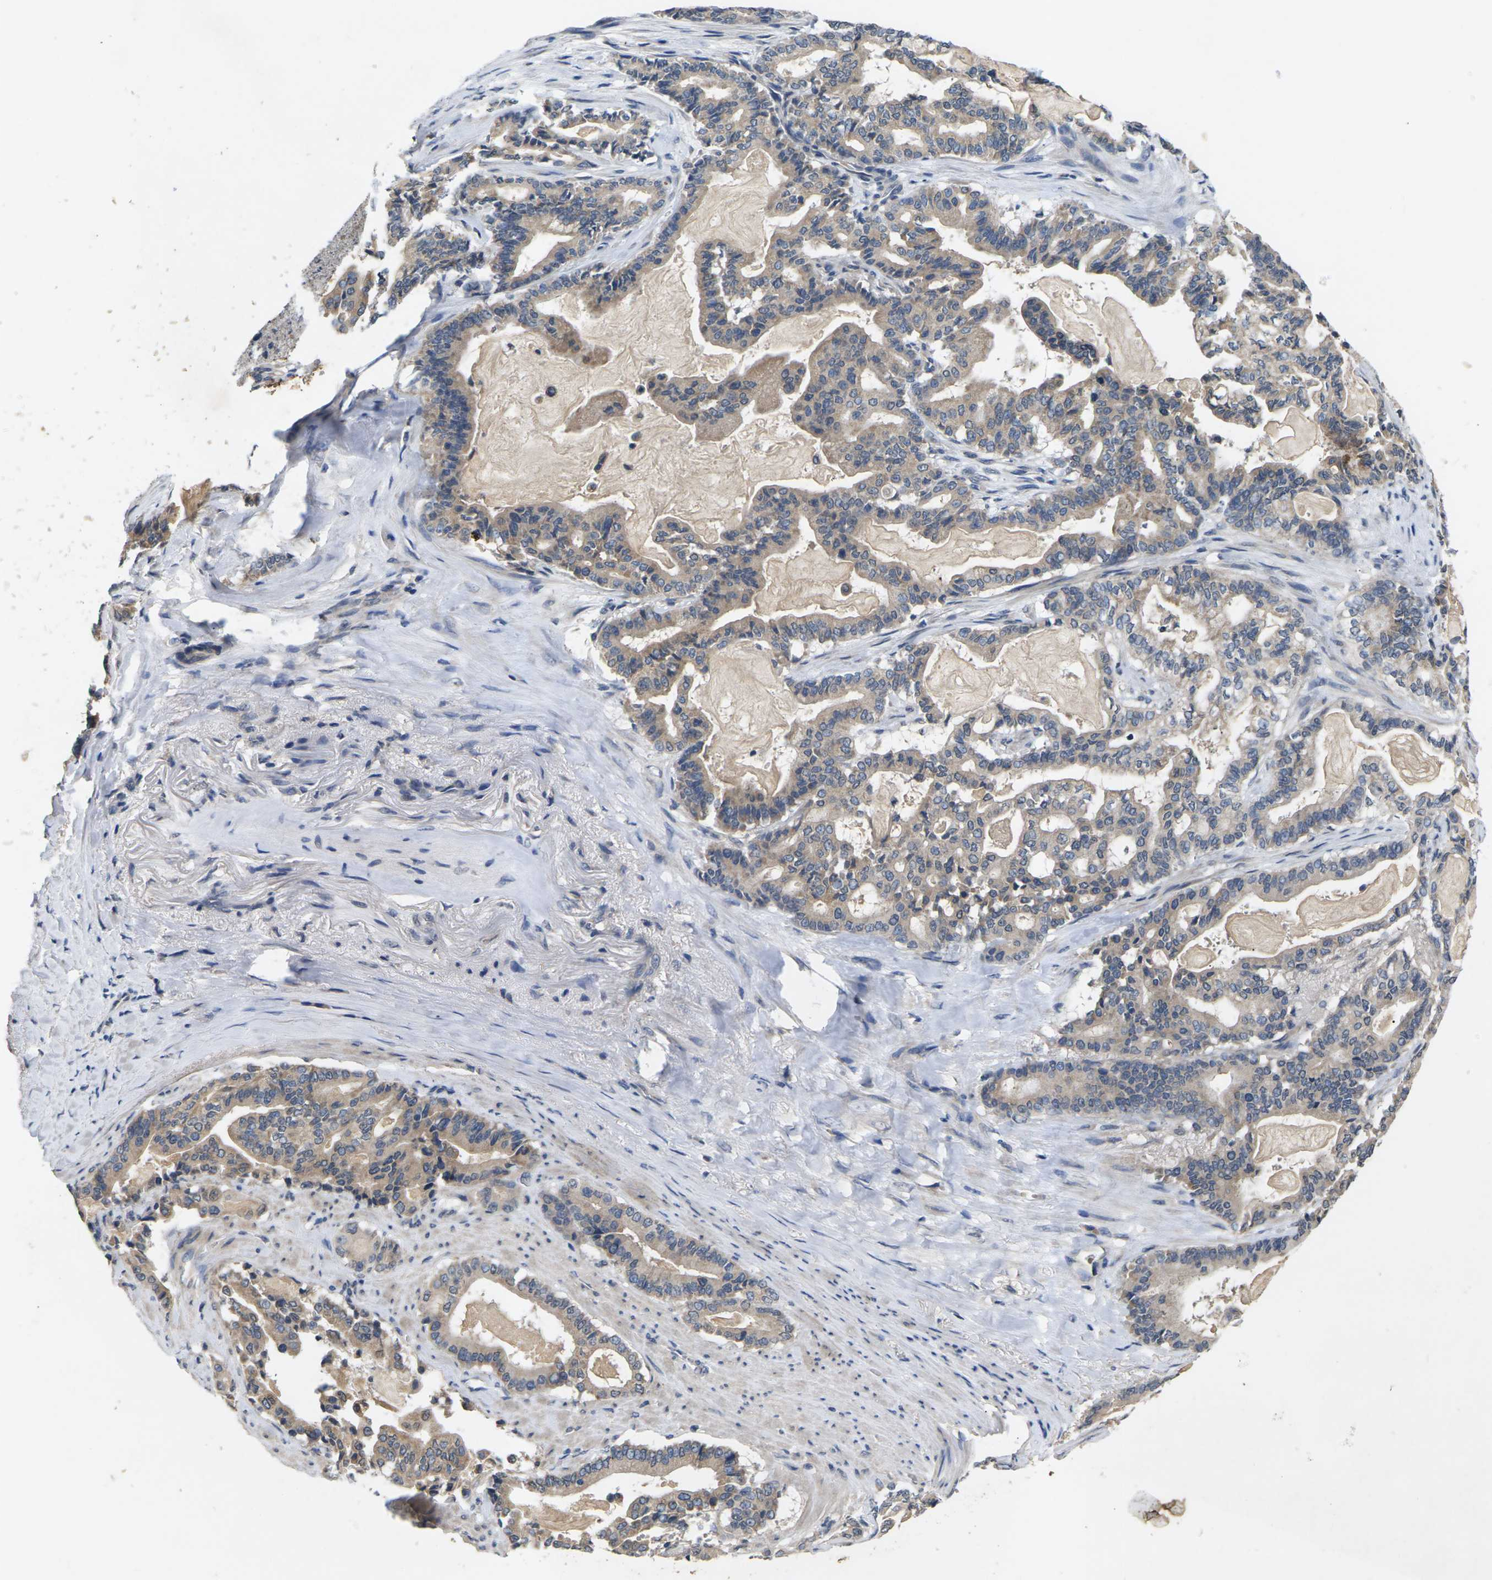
{"staining": {"intensity": "weak", "quantity": "25%-75%", "location": "cytoplasmic/membranous"}, "tissue": "pancreatic cancer", "cell_type": "Tumor cells", "image_type": "cancer", "snomed": [{"axis": "morphology", "description": "Adenocarcinoma, NOS"}, {"axis": "topography", "description": "Pancreas"}], "caption": "This is an image of immunohistochemistry staining of pancreatic cancer (adenocarcinoma), which shows weak staining in the cytoplasmic/membranous of tumor cells.", "gene": "SLC2A2", "patient": {"sex": "male", "age": 63}}